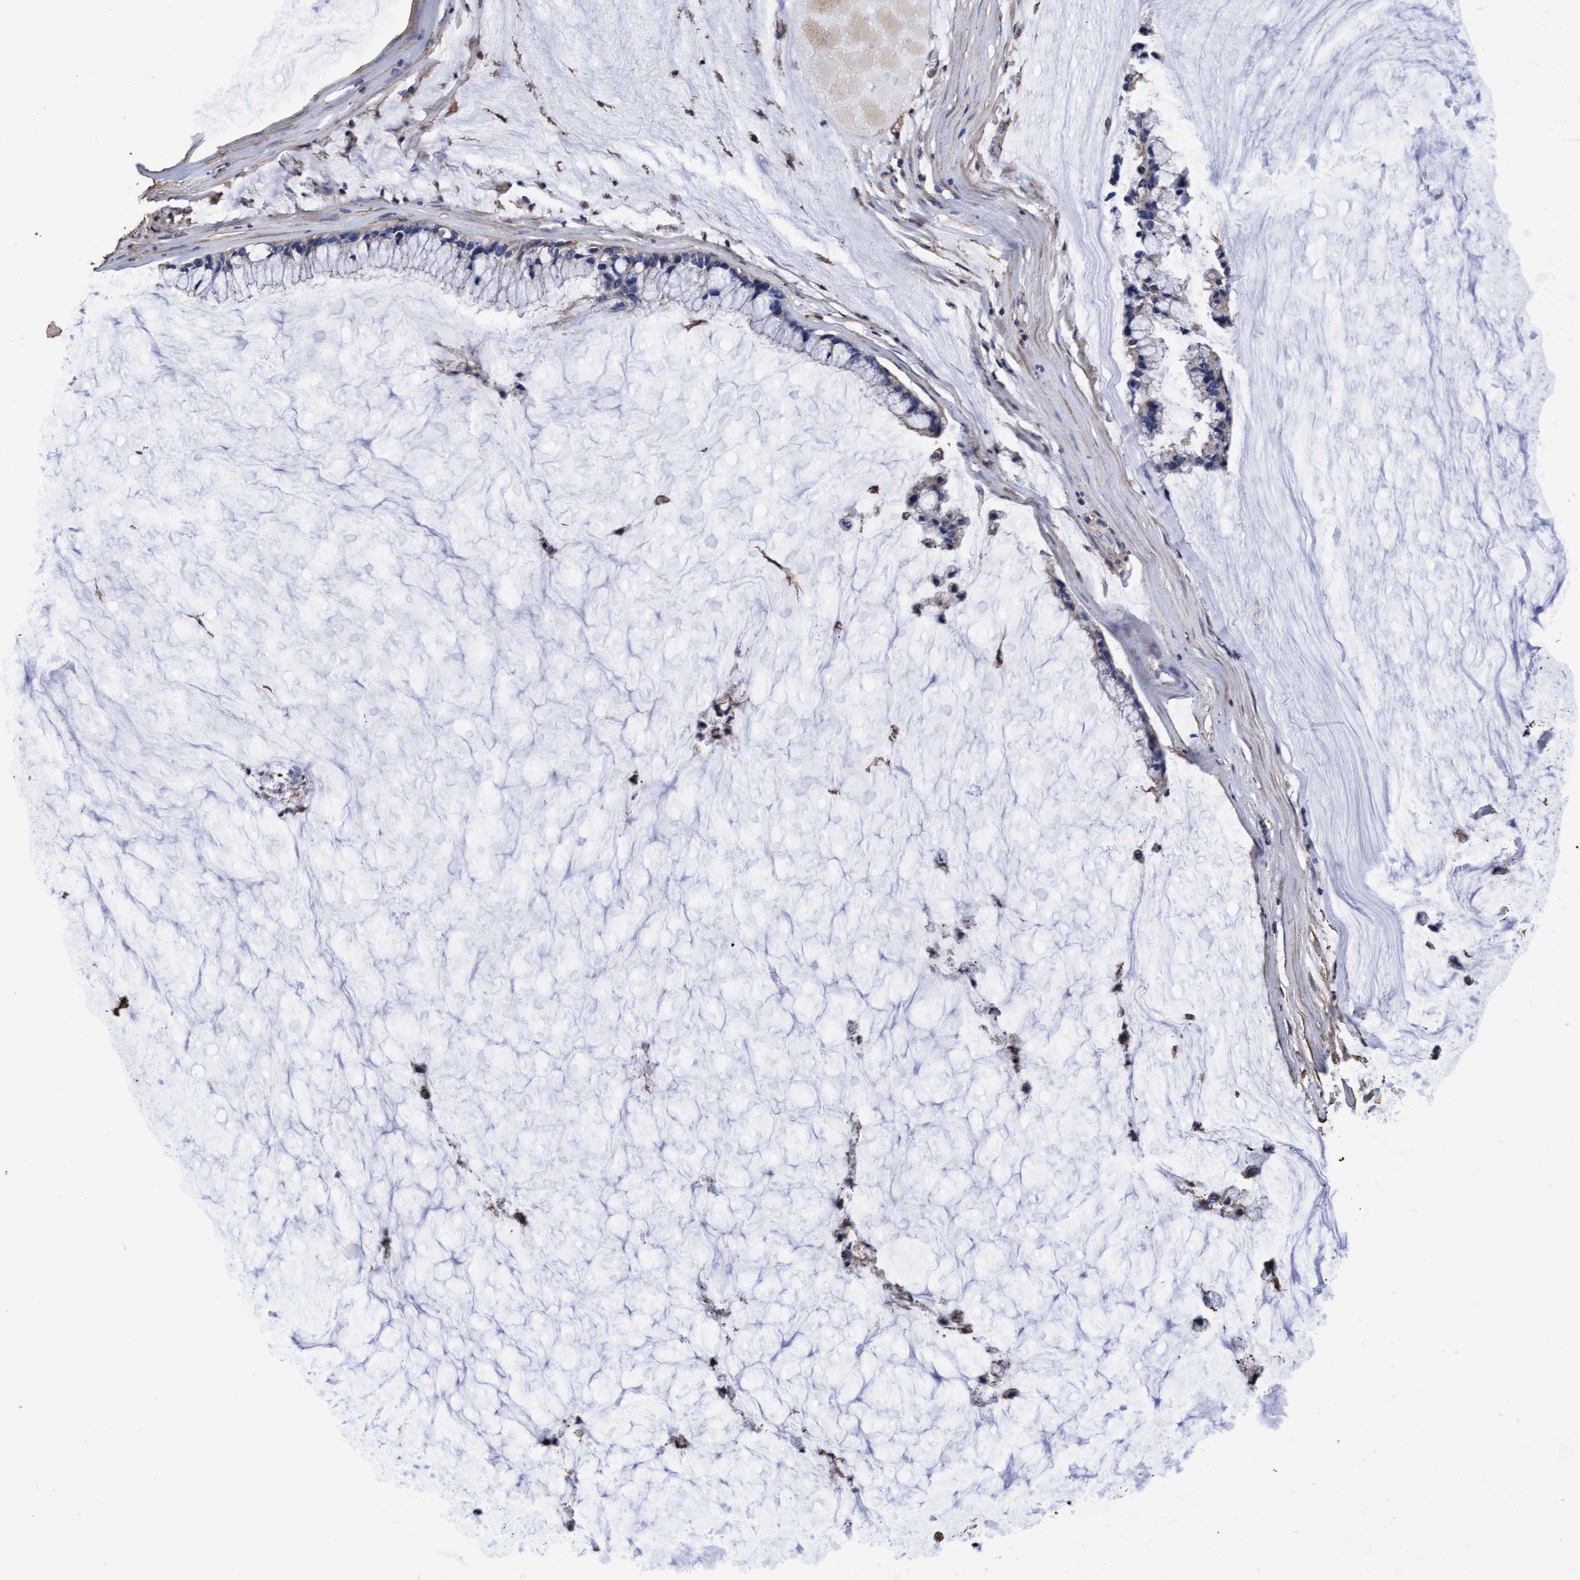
{"staining": {"intensity": "negative", "quantity": "none", "location": "none"}, "tissue": "ovarian cancer", "cell_type": "Tumor cells", "image_type": "cancer", "snomed": [{"axis": "morphology", "description": "Cystadenocarcinoma, mucinous, NOS"}, {"axis": "topography", "description": "Ovary"}], "caption": "DAB (3,3'-diaminobenzidine) immunohistochemical staining of human ovarian cancer reveals no significant positivity in tumor cells. (DAB (3,3'-diaminobenzidine) immunohistochemistry (IHC), high magnification).", "gene": "GRHPR", "patient": {"sex": "female", "age": 39}}